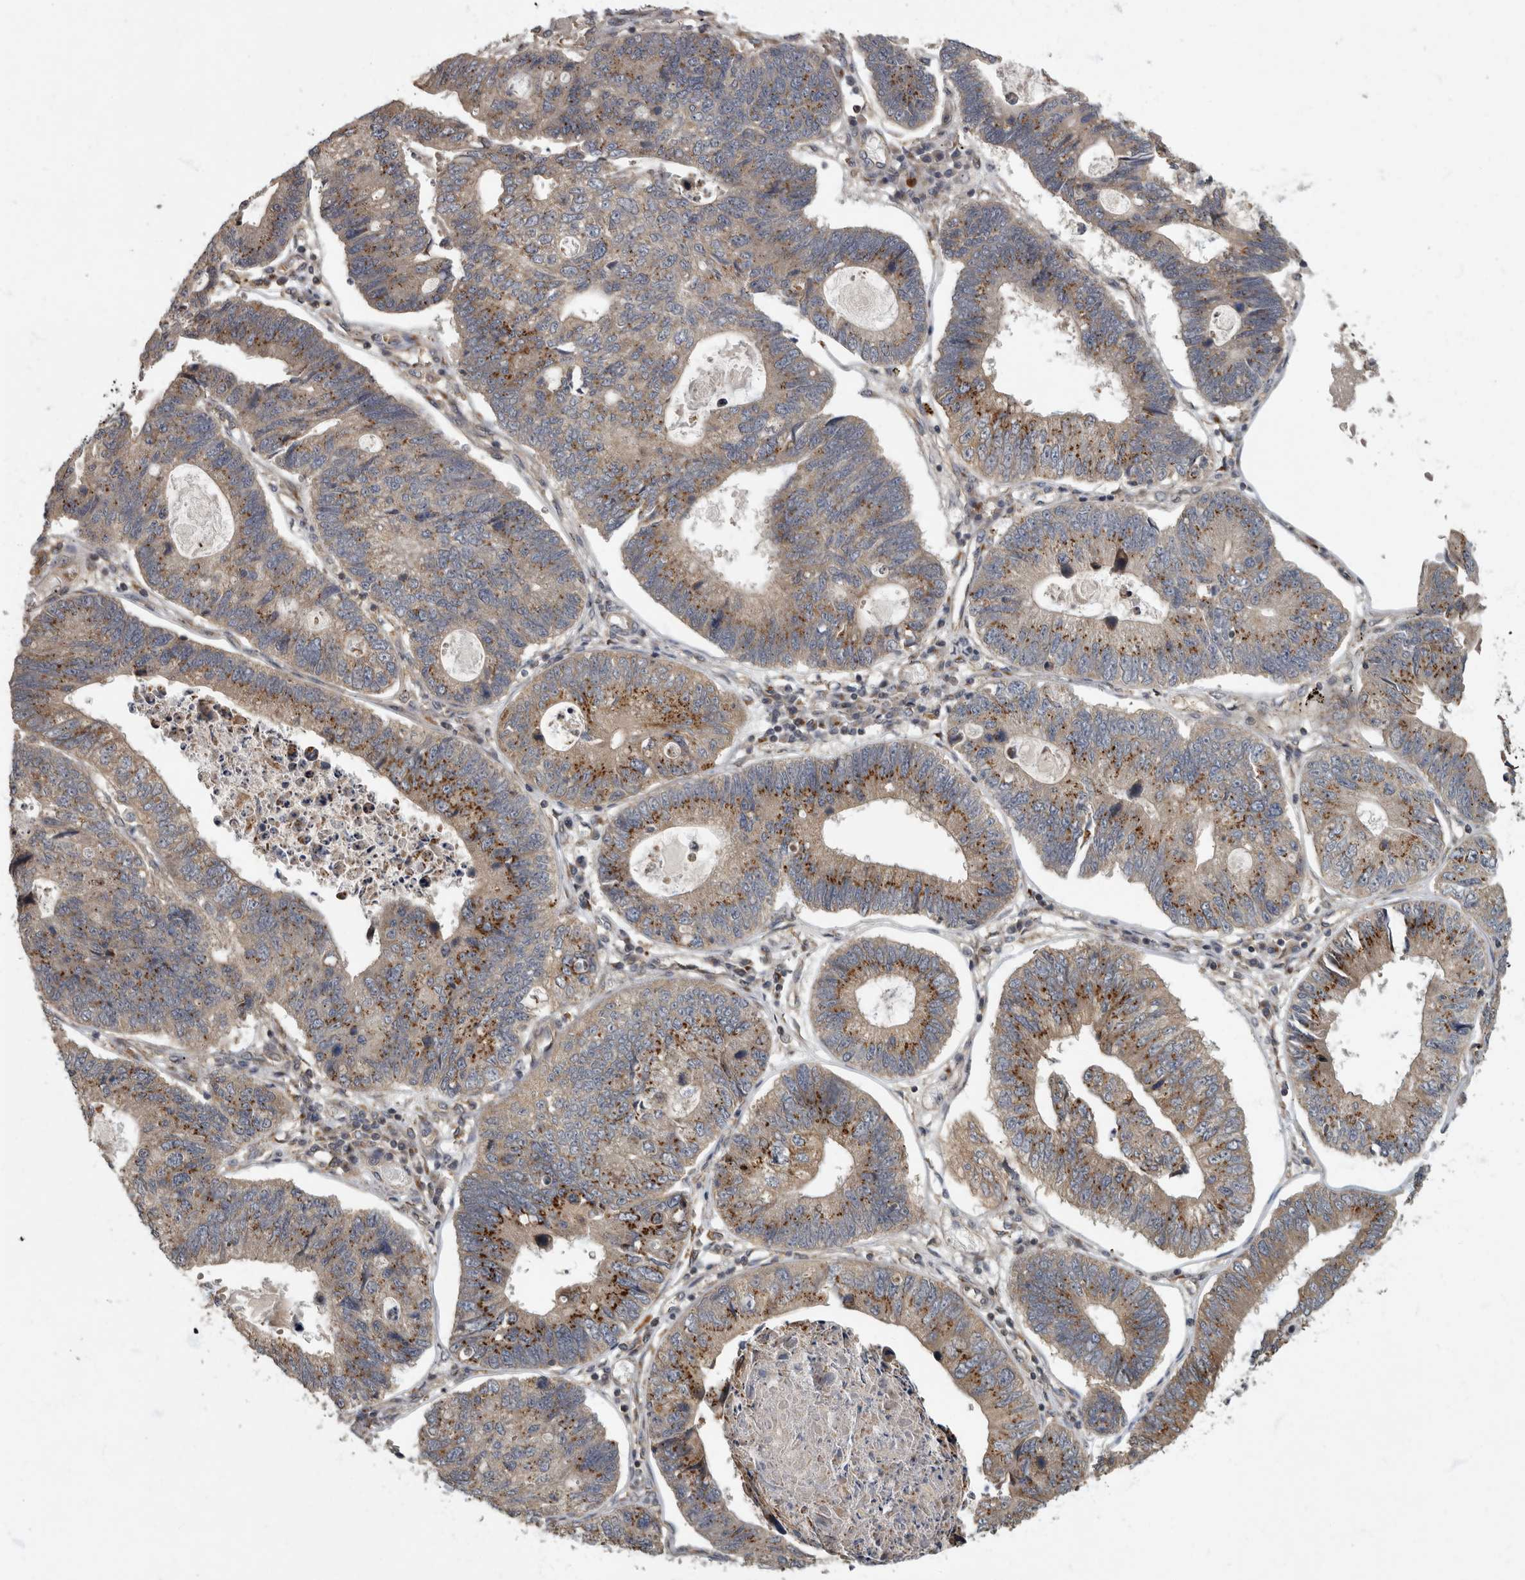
{"staining": {"intensity": "moderate", "quantity": "25%-75%", "location": "cytoplasmic/membranous"}, "tissue": "stomach cancer", "cell_type": "Tumor cells", "image_type": "cancer", "snomed": [{"axis": "morphology", "description": "Adenocarcinoma, NOS"}, {"axis": "topography", "description": "Stomach"}], "caption": "Tumor cells show medium levels of moderate cytoplasmic/membranous expression in about 25%-75% of cells in stomach adenocarcinoma.", "gene": "IQCK", "patient": {"sex": "male", "age": 59}}